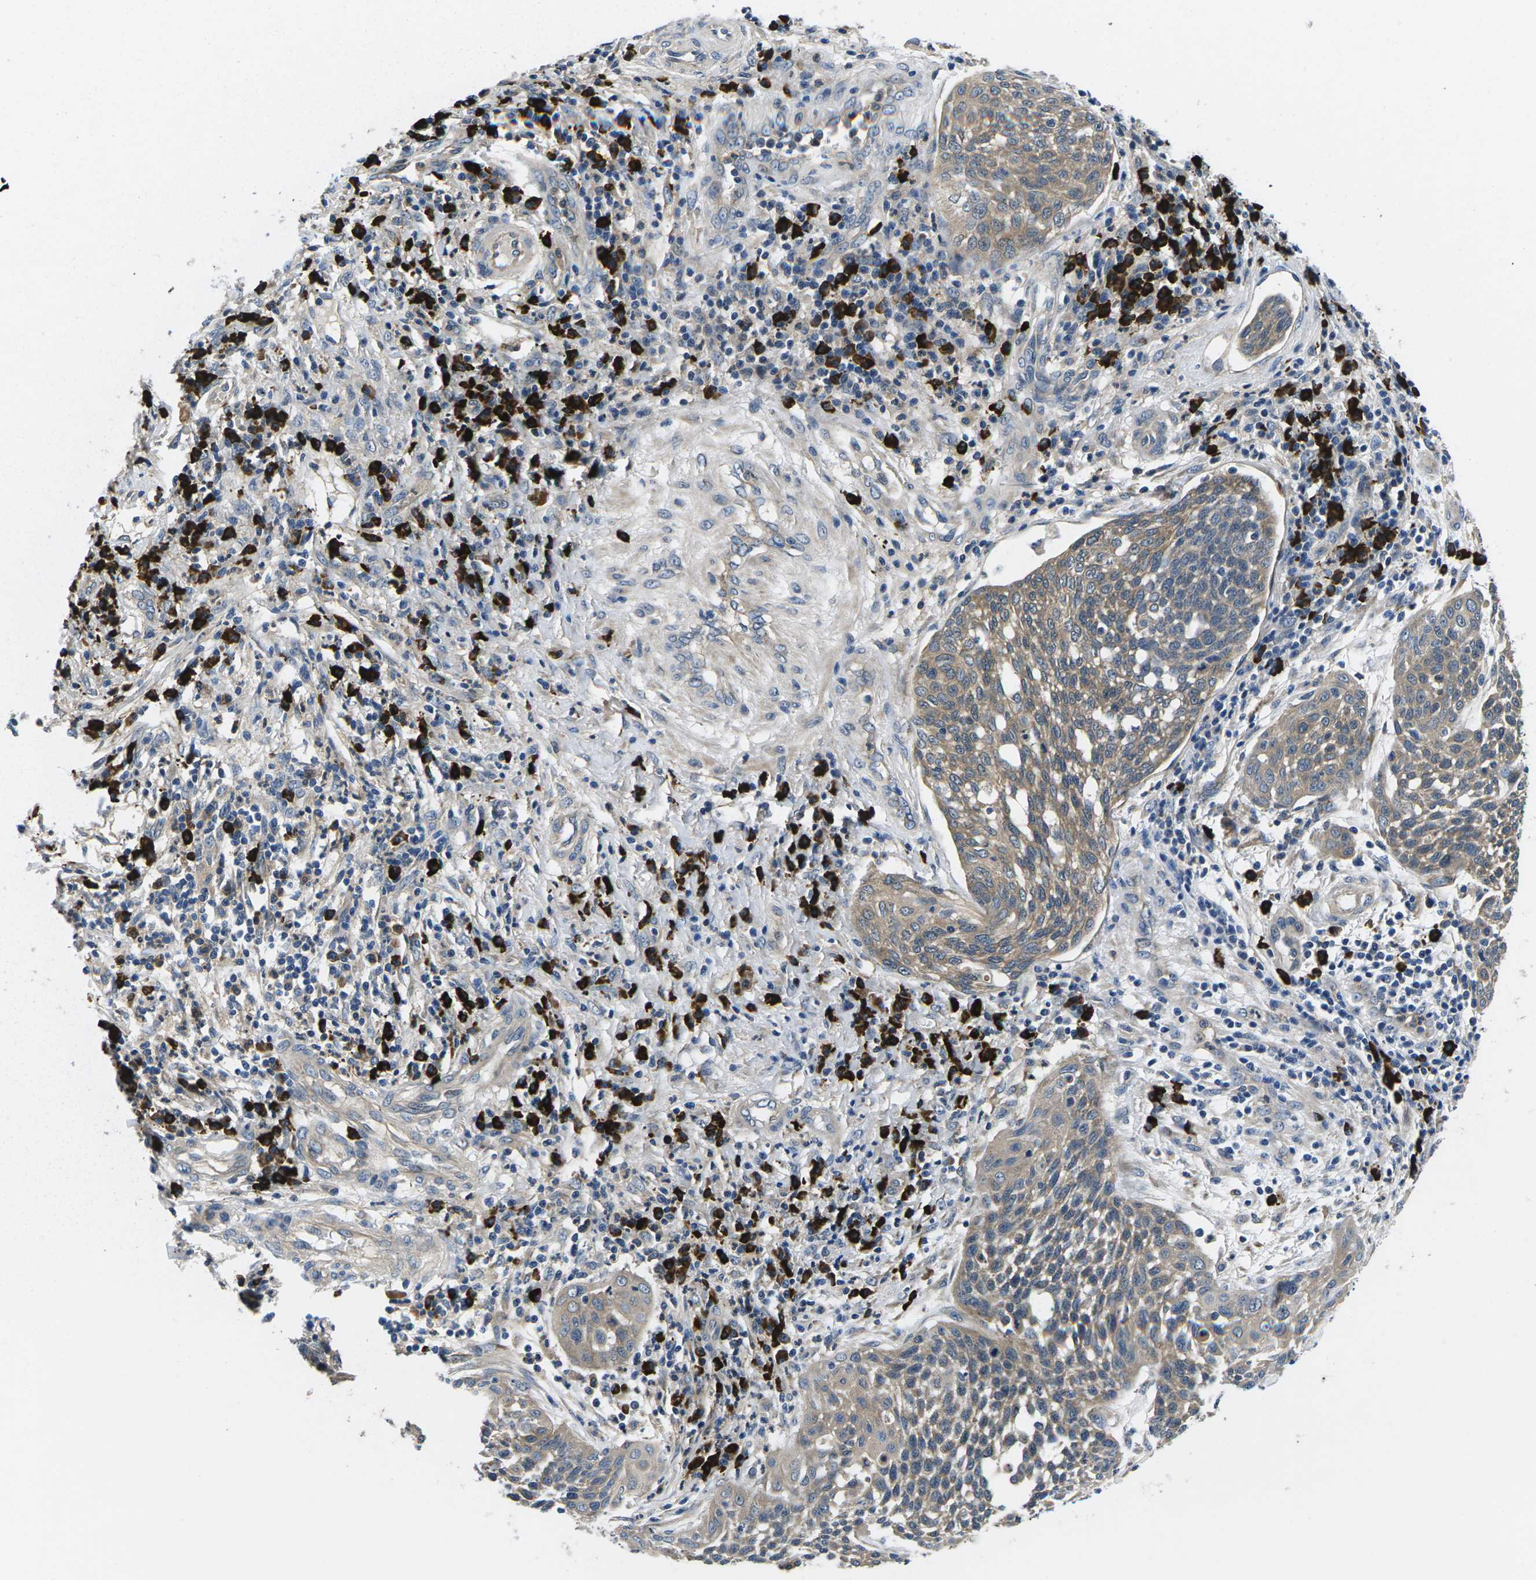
{"staining": {"intensity": "weak", "quantity": "25%-75%", "location": "cytoplasmic/membranous"}, "tissue": "cervical cancer", "cell_type": "Tumor cells", "image_type": "cancer", "snomed": [{"axis": "morphology", "description": "Squamous cell carcinoma, NOS"}, {"axis": "topography", "description": "Cervix"}], "caption": "Immunohistochemistry of cervical squamous cell carcinoma demonstrates low levels of weak cytoplasmic/membranous staining in approximately 25%-75% of tumor cells.", "gene": "PLCE1", "patient": {"sex": "female", "age": 34}}